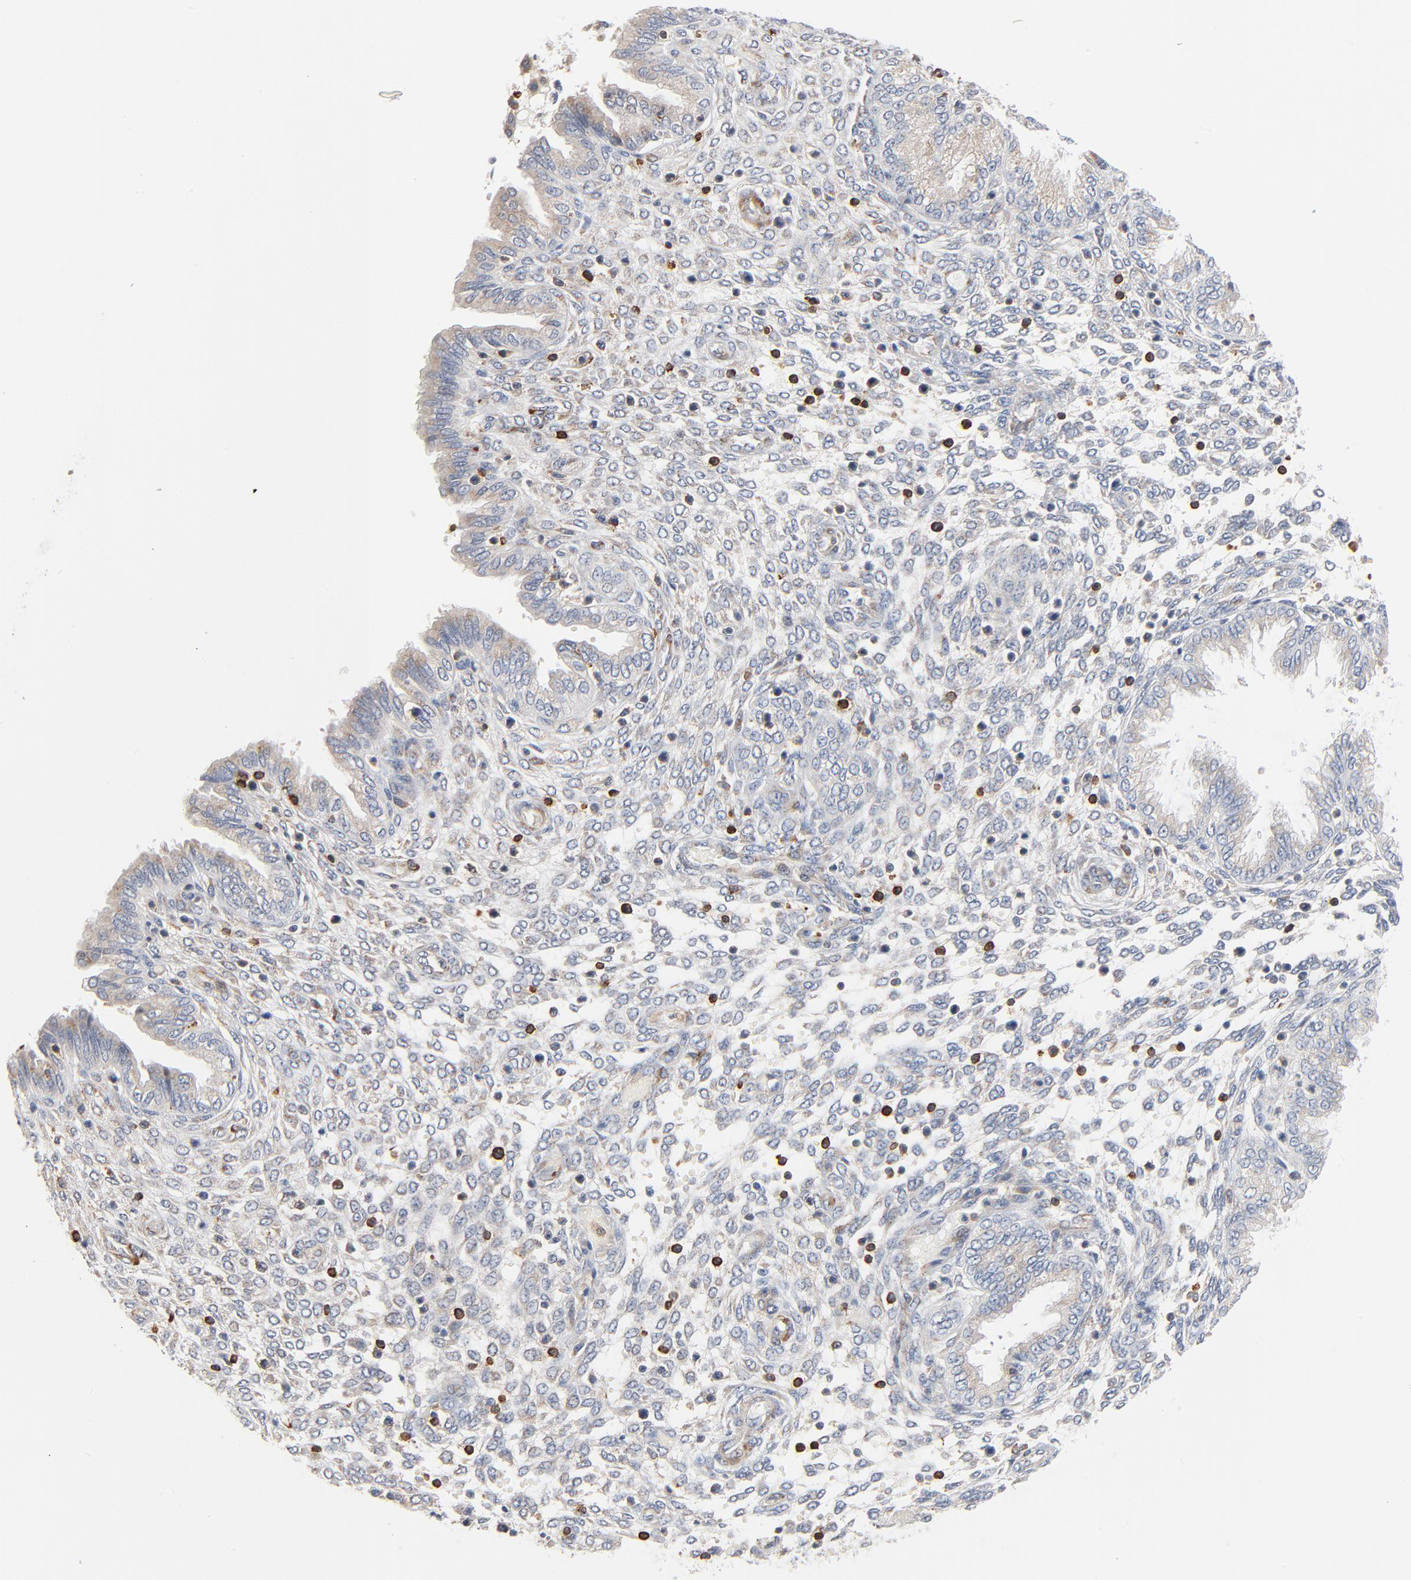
{"staining": {"intensity": "negative", "quantity": "none", "location": "none"}, "tissue": "endometrium", "cell_type": "Cells in endometrial stroma", "image_type": "normal", "snomed": [{"axis": "morphology", "description": "Normal tissue, NOS"}, {"axis": "topography", "description": "Endometrium"}], "caption": "This is an IHC image of unremarkable endometrium. There is no expression in cells in endometrial stroma.", "gene": "SH3KBP1", "patient": {"sex": "female", "age": 33}}